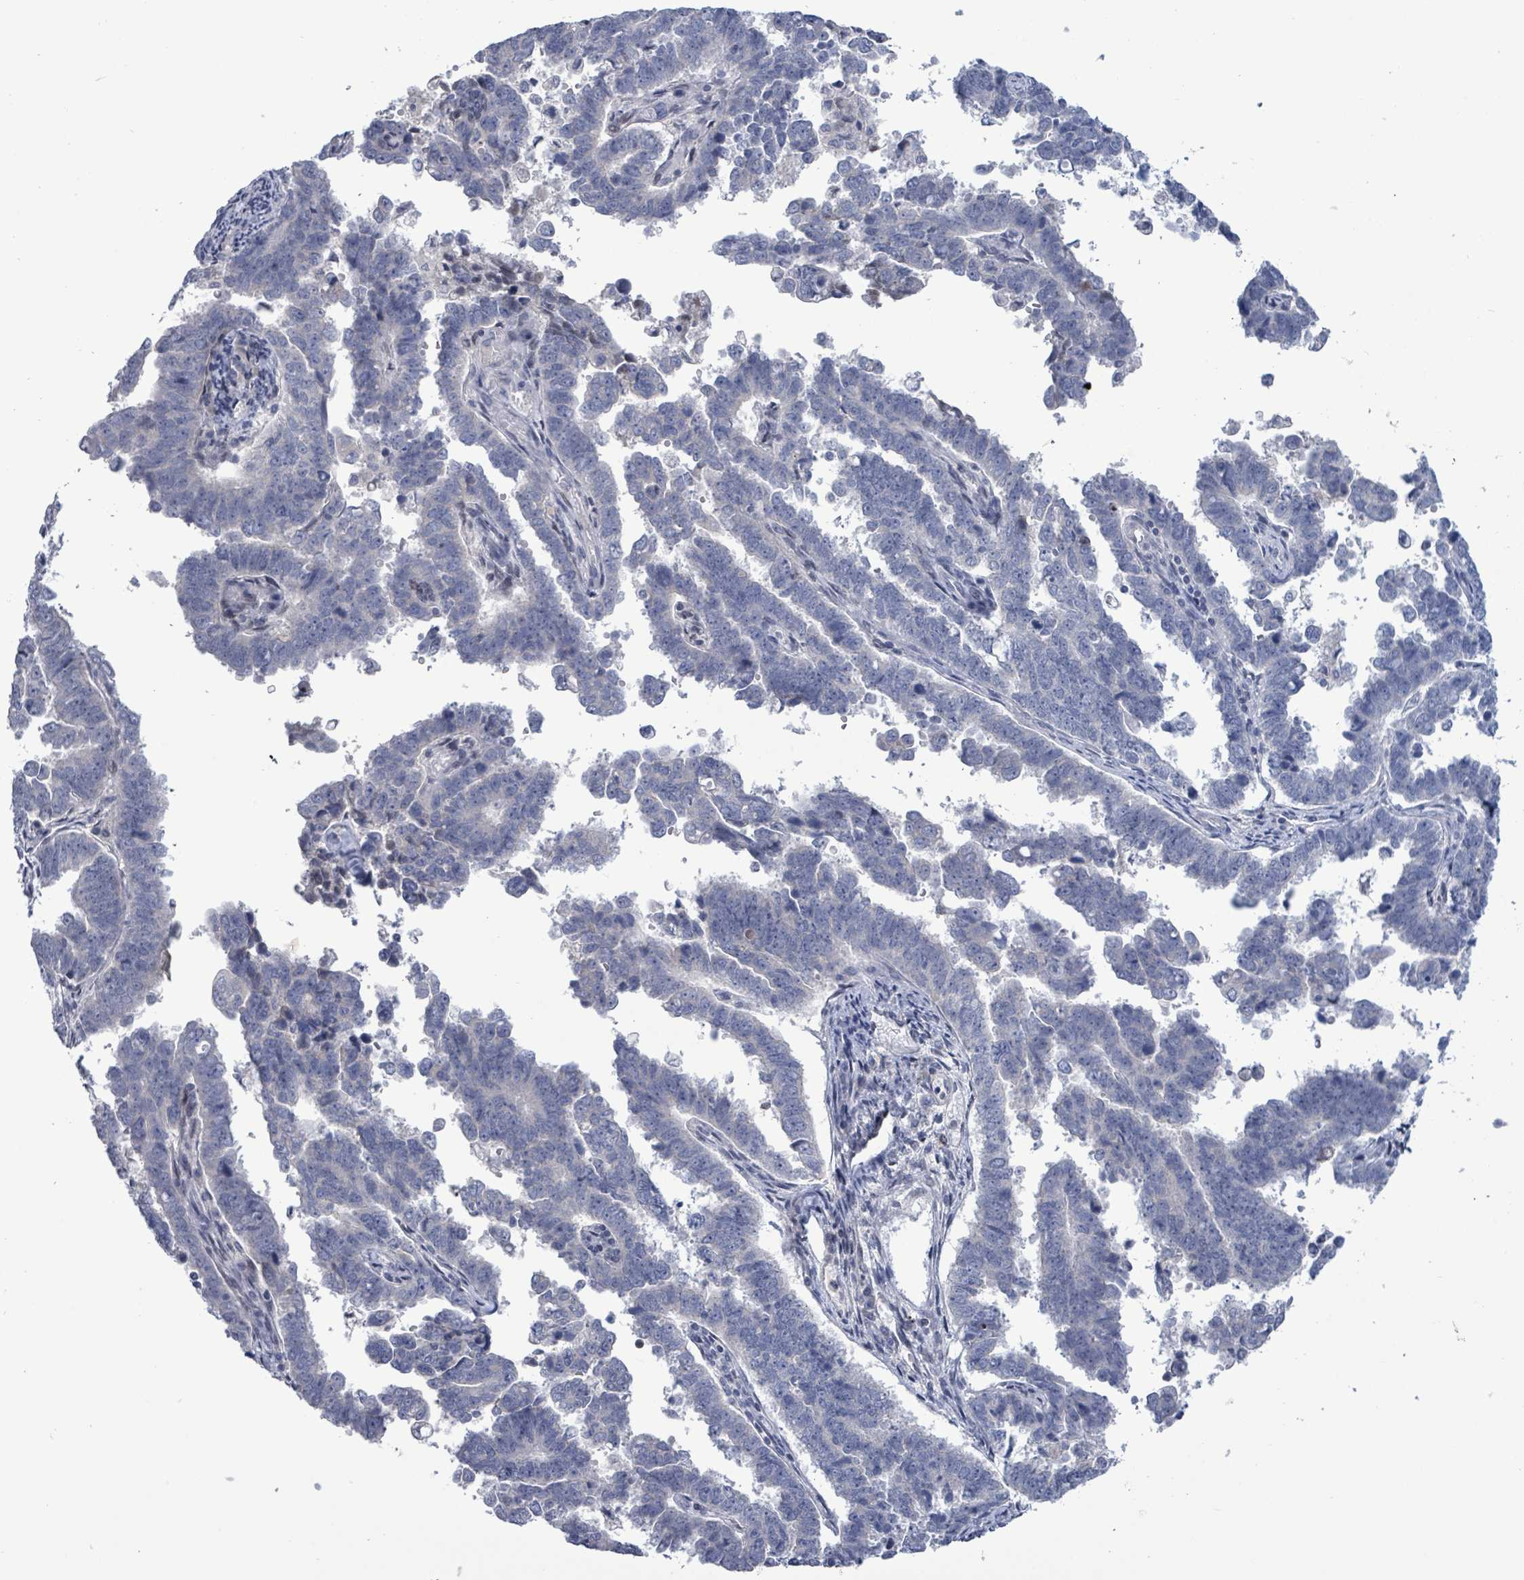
{"staining": {"intensity": "negative", "quantity": "none", "location": "none"}, "tissue": "endometrial cancer", "cell_type": "Tumor cells", "image_type": "cancer", "snomed": [{"axis": "morphology", "description": "Adenocarcinoma, NOS"}, {"axis": "topography", "description": "Endometrium"}], "caption": "The photomicrograph shows no significant positivity in tumor cells of endometrial cancer (adenocarcinoma).", "gene": "NTN3", "patient": {"sex": "female", "age": 75}}